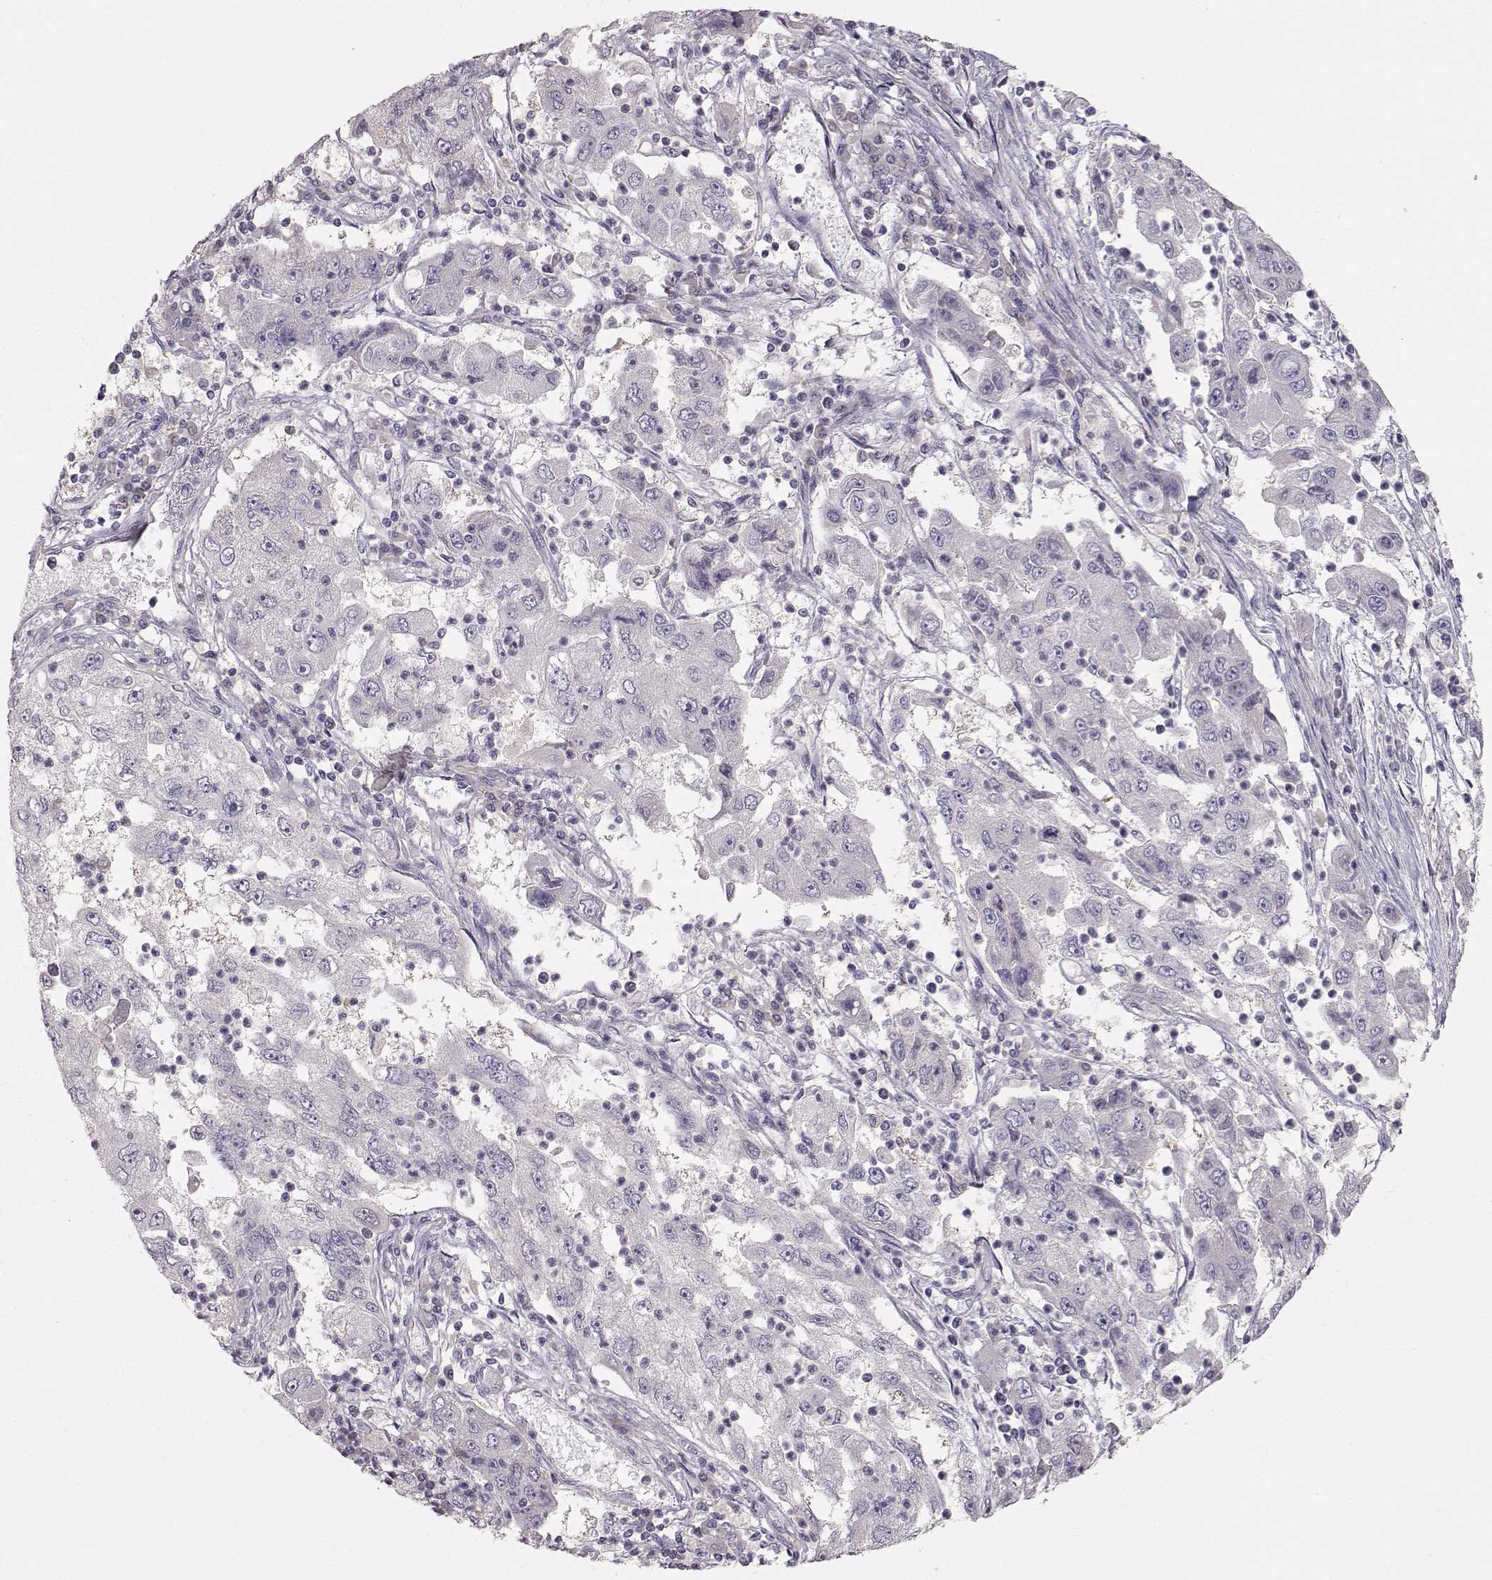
{"staining": {"intensity": "negative", "quantity": "none", "location": "none"}, "tissue": "cervical cancer", "cell_type": "Tumor cells", "image_type": "cancer", "snomed": [{"axis": "morphology", "description": "Squamous cell carcinoma, NOS"}, {"axis": "topography", "description": "Cervix"}], "caption": "The micrograph reveals no significant expression in tumor cells of squamous cell carcinoma (cervical).", "gene": "ARHGAP8", "patient": {"sex": "female", "age": 36}}